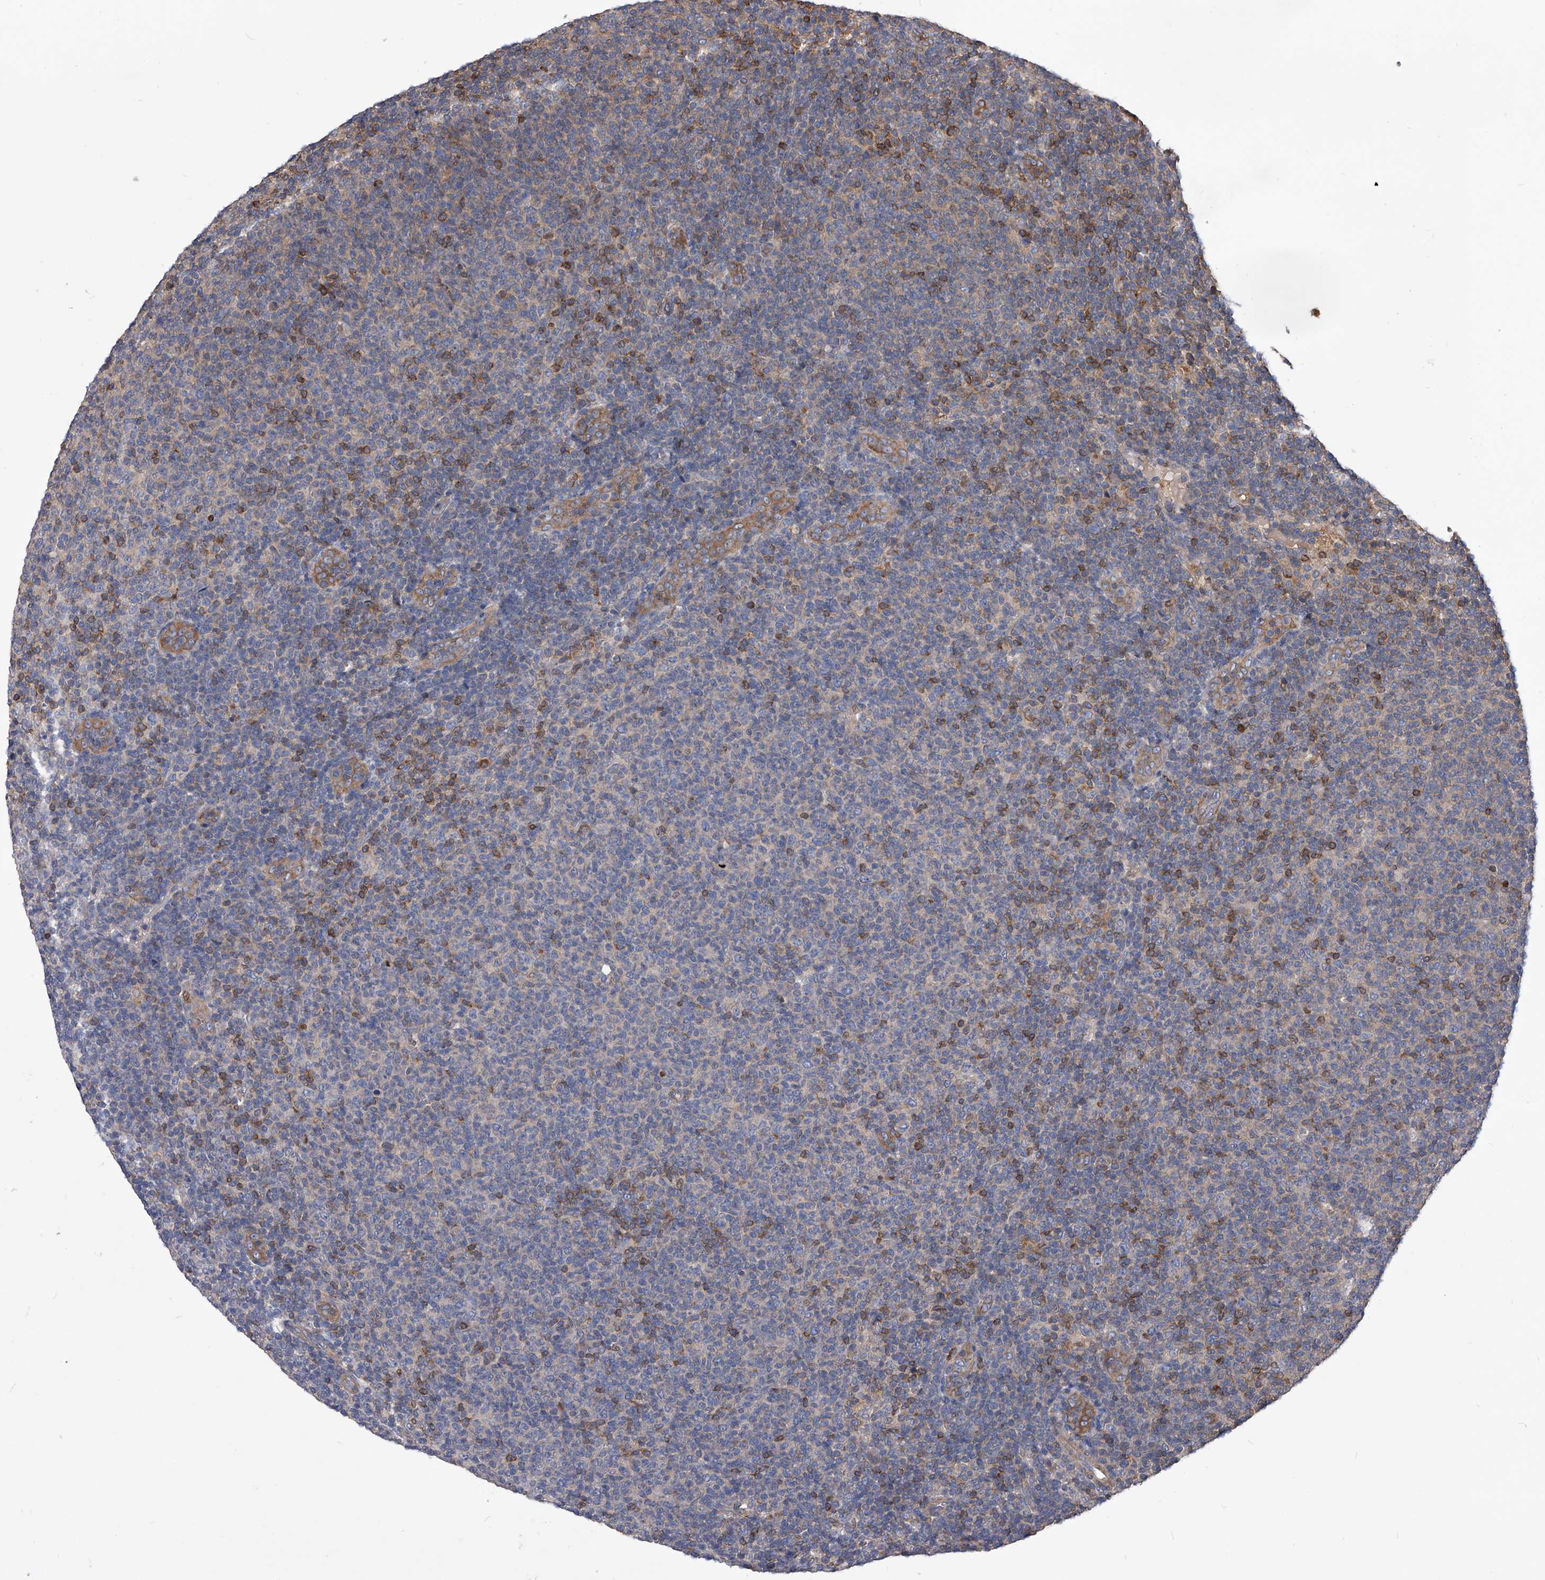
{"staining": {"intensity": "negative", "quantity": "none", "location": "none"}, "tissue": "lymphoma", "cell_type": "Tumor cells", "image_type": "cancer", "snomed": [{"axis": "morphology", "description": "Malignant lymphoma, non-Hodgkin's type, Low grade"}, {"axis": "topography", "description": "Lymph node"}], "caption": "High magnification brightfield microscopy of lymphoma stained with DAB (brown) and counterstained with hematoxylin (blue): tumor cells show no significant expression.", "gene": "CUL7", "patient": {"sex": "male", "age": 66}}